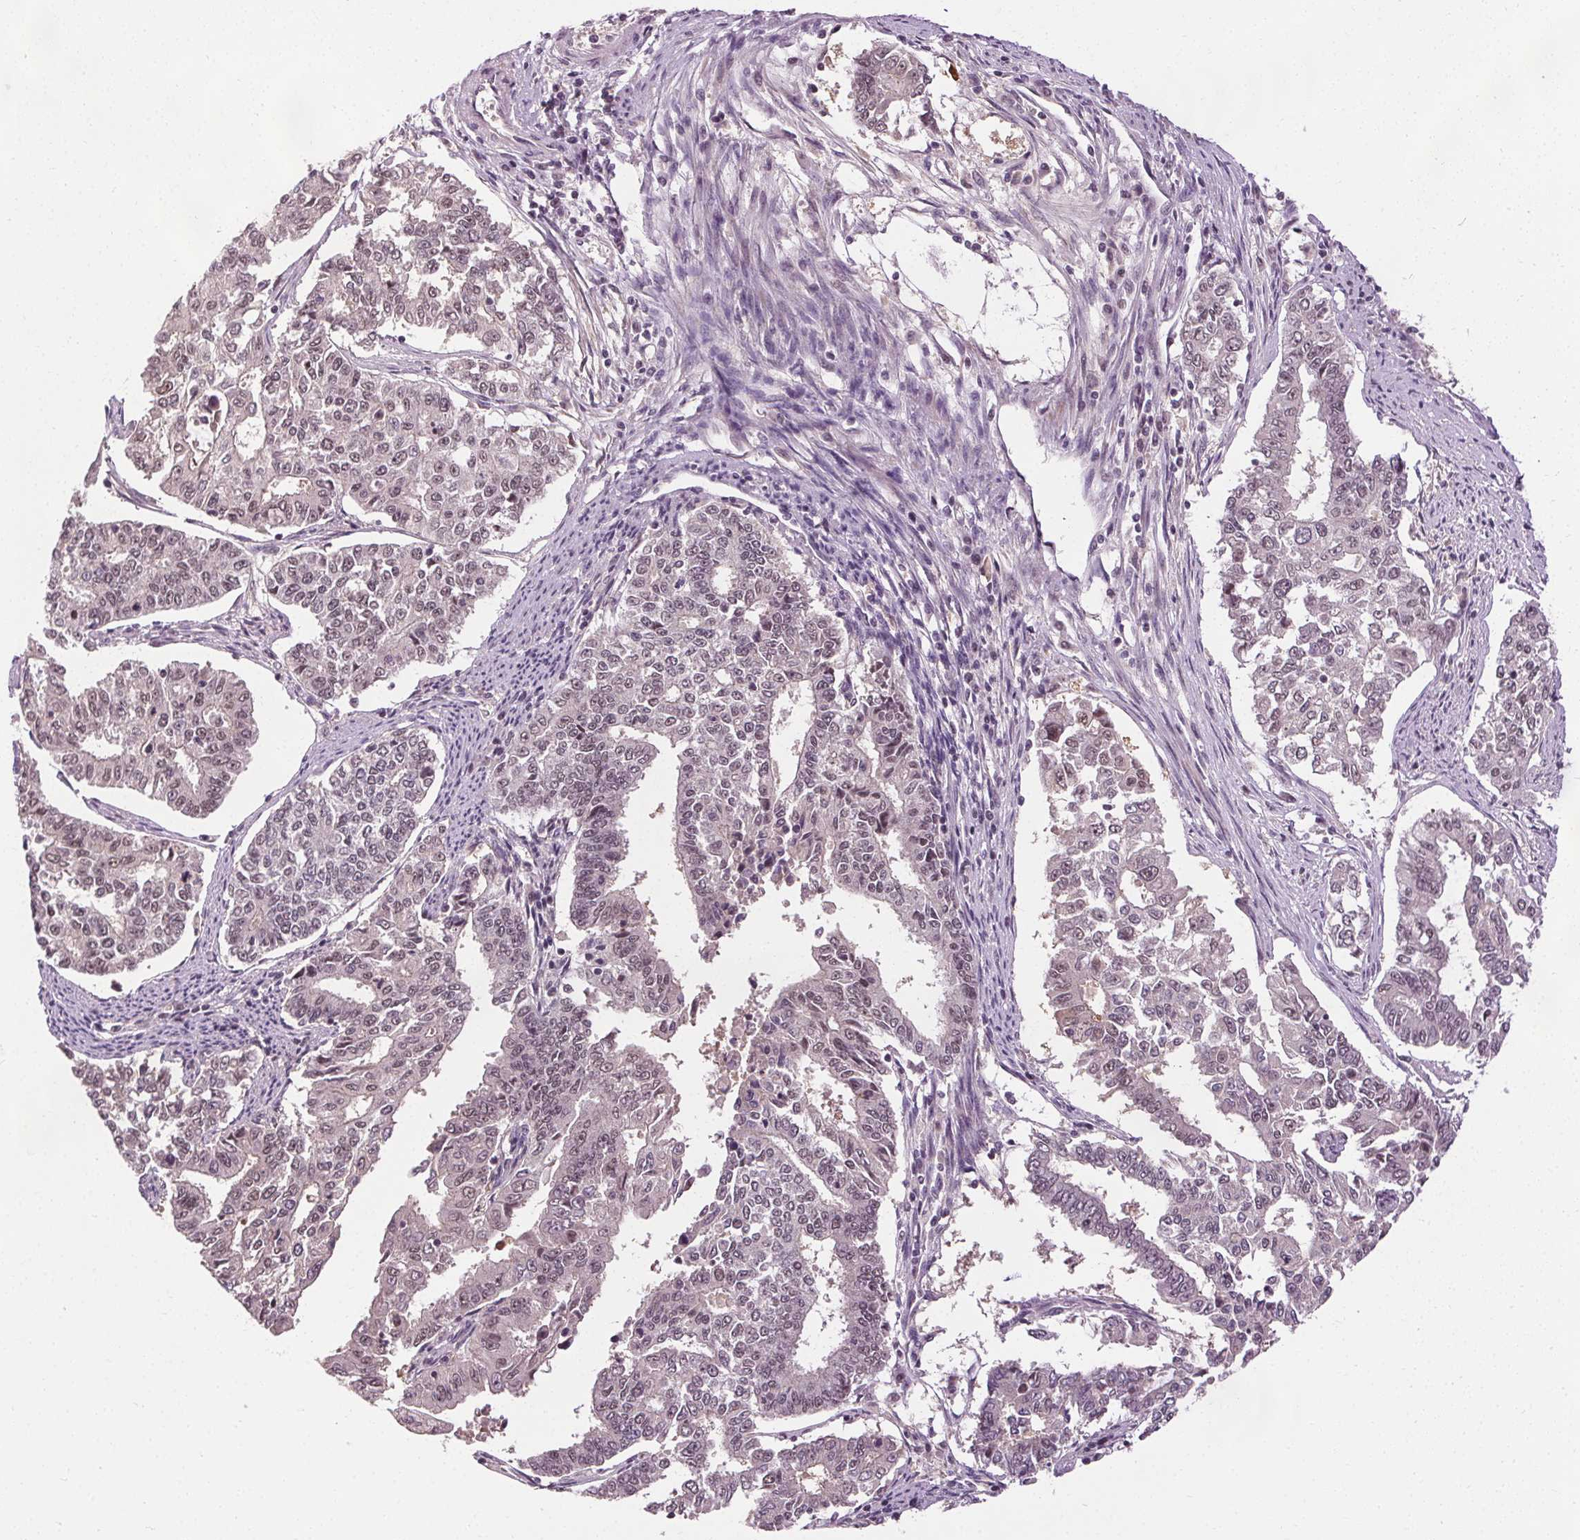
{"staining": {"intensity": "weak", "quantity": "25%-75%", "location": "nuclear"}, "tissue": "endometrial cancer", "cell_type": "Tumor cells", "image_type": "cancer", "snomed": [{"axis": "morphology", "description": "Adenocarcinoma, NOS"}, {"axis": "topography", "description": "Uterus"}], "caption": "Endometrial cancer (adenocarcinoma) stained with a protein marker reveals weak staining in tumor cells.", "gene": "MED6", "patient": {"sex": "female", "age": 59}}